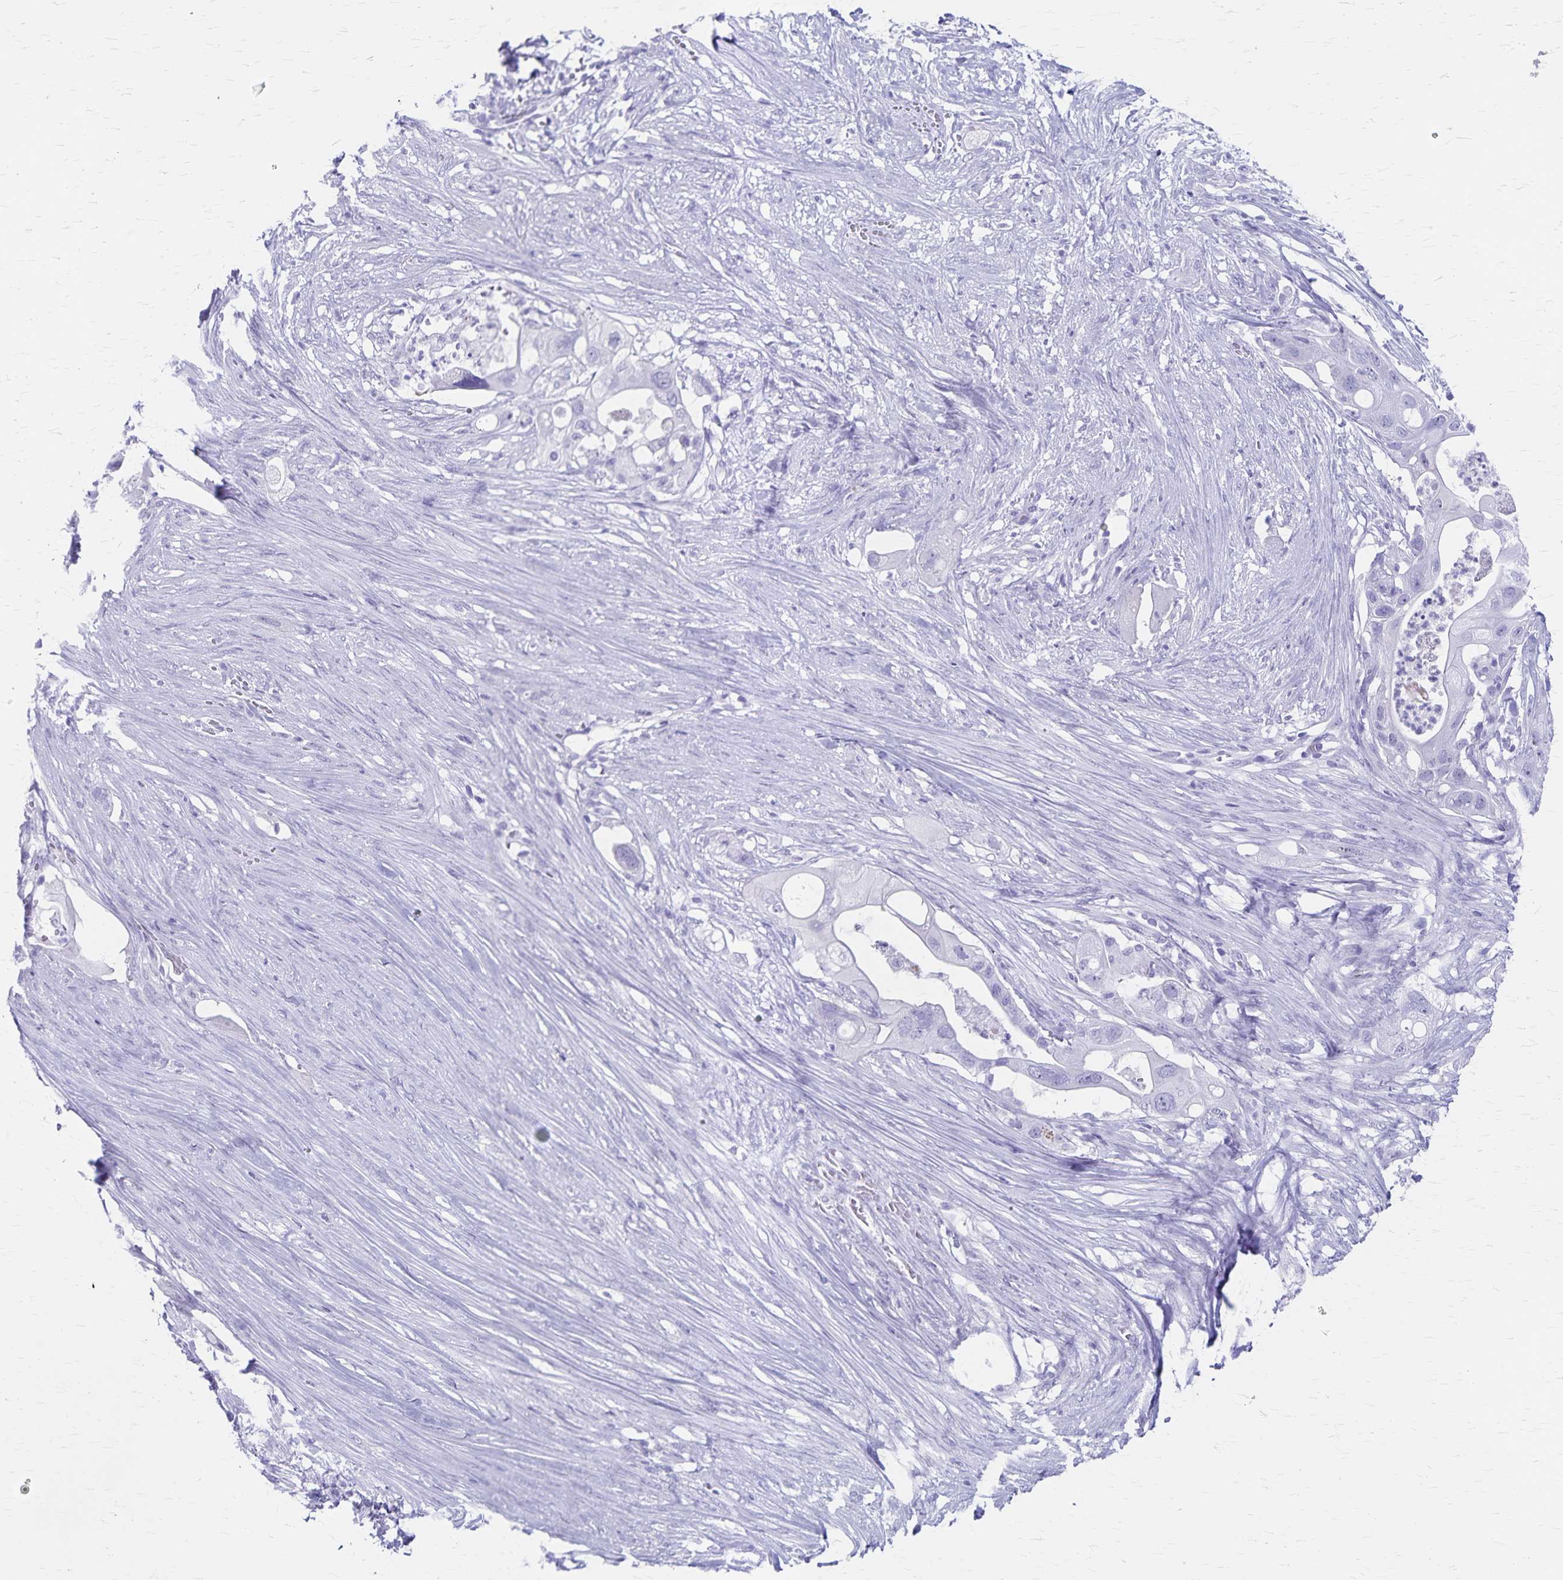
{"staining": {"intensity": "negative", "quantity": "none", "location": "none"}, "tissue": "pancreatic cancer", "cell_type": "Tumor cells", "image_type": "cancer", "snomed": [{"axis": "morphology", "description": "Adenocarcinoma, NOS"}, {"axis": "topography", "description": "Pancreas"}], "caption": "A histopathology image of adenocarcinoma (pancreatic) stained for a protein demonstrates no brown staining in tumor cells.", "gene": "GPBAR1", "patient": {"sex": "female", "age": 72}}